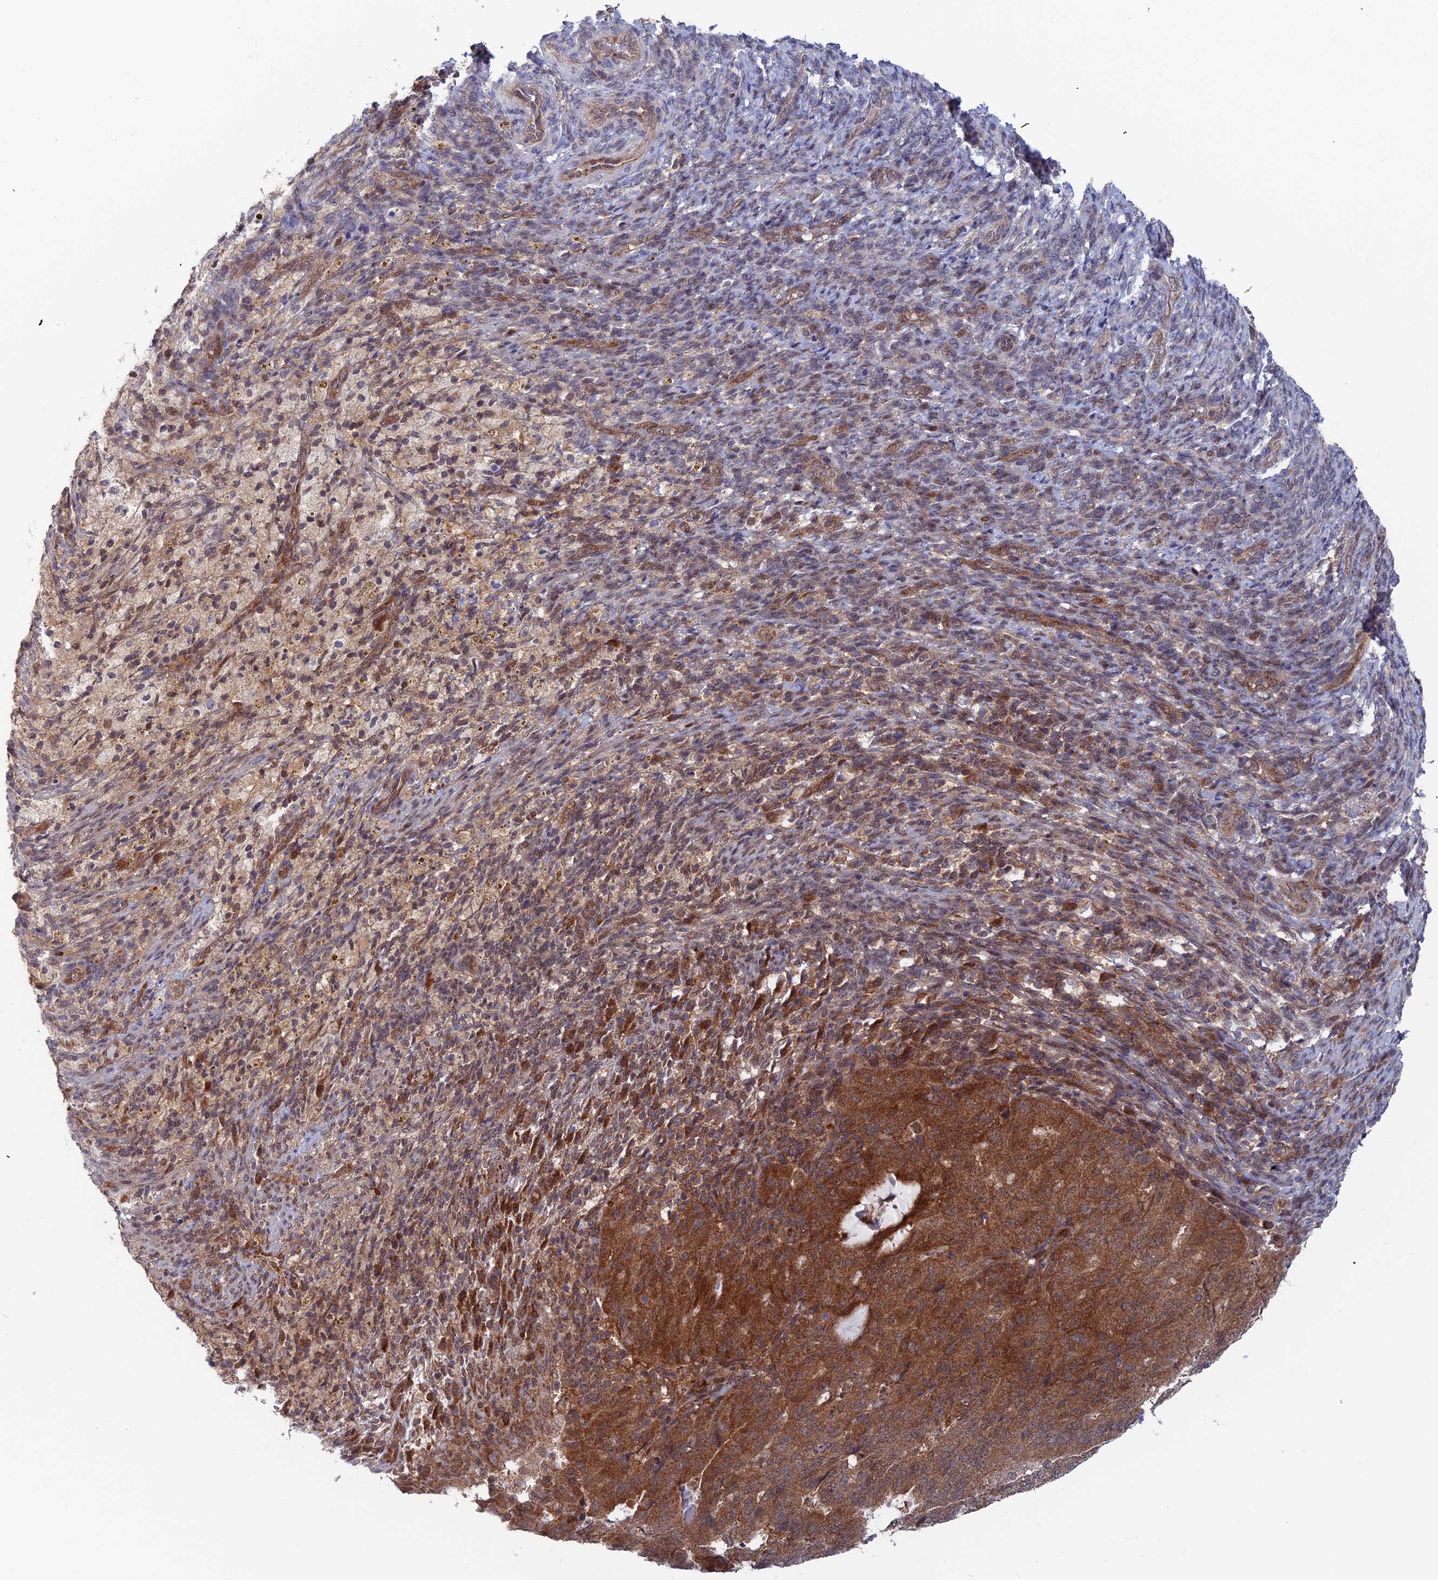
{"staining": {"intensity": "strong", "quantity": ">75%", "location": "cytoplasmic/membranous,nuclear"}, "tissue": "endometrial cancer", "cell_type": "Tumor cells", "image_type": "cancer", "snomed": [{"axis": "morphology", "description": "Adenocarcinoma, NOS"}, {"axis": "topography", "description": "Endometrium"}], "caption": "Immunohistochemical staining of human endometrial cancer shows high levels of strong cytoplasmic/membranous and nuclear positivity in approximately >75% of tumor cells.", "gene": "IGBP1", "patient": {"sex": "female", "age": 70}}